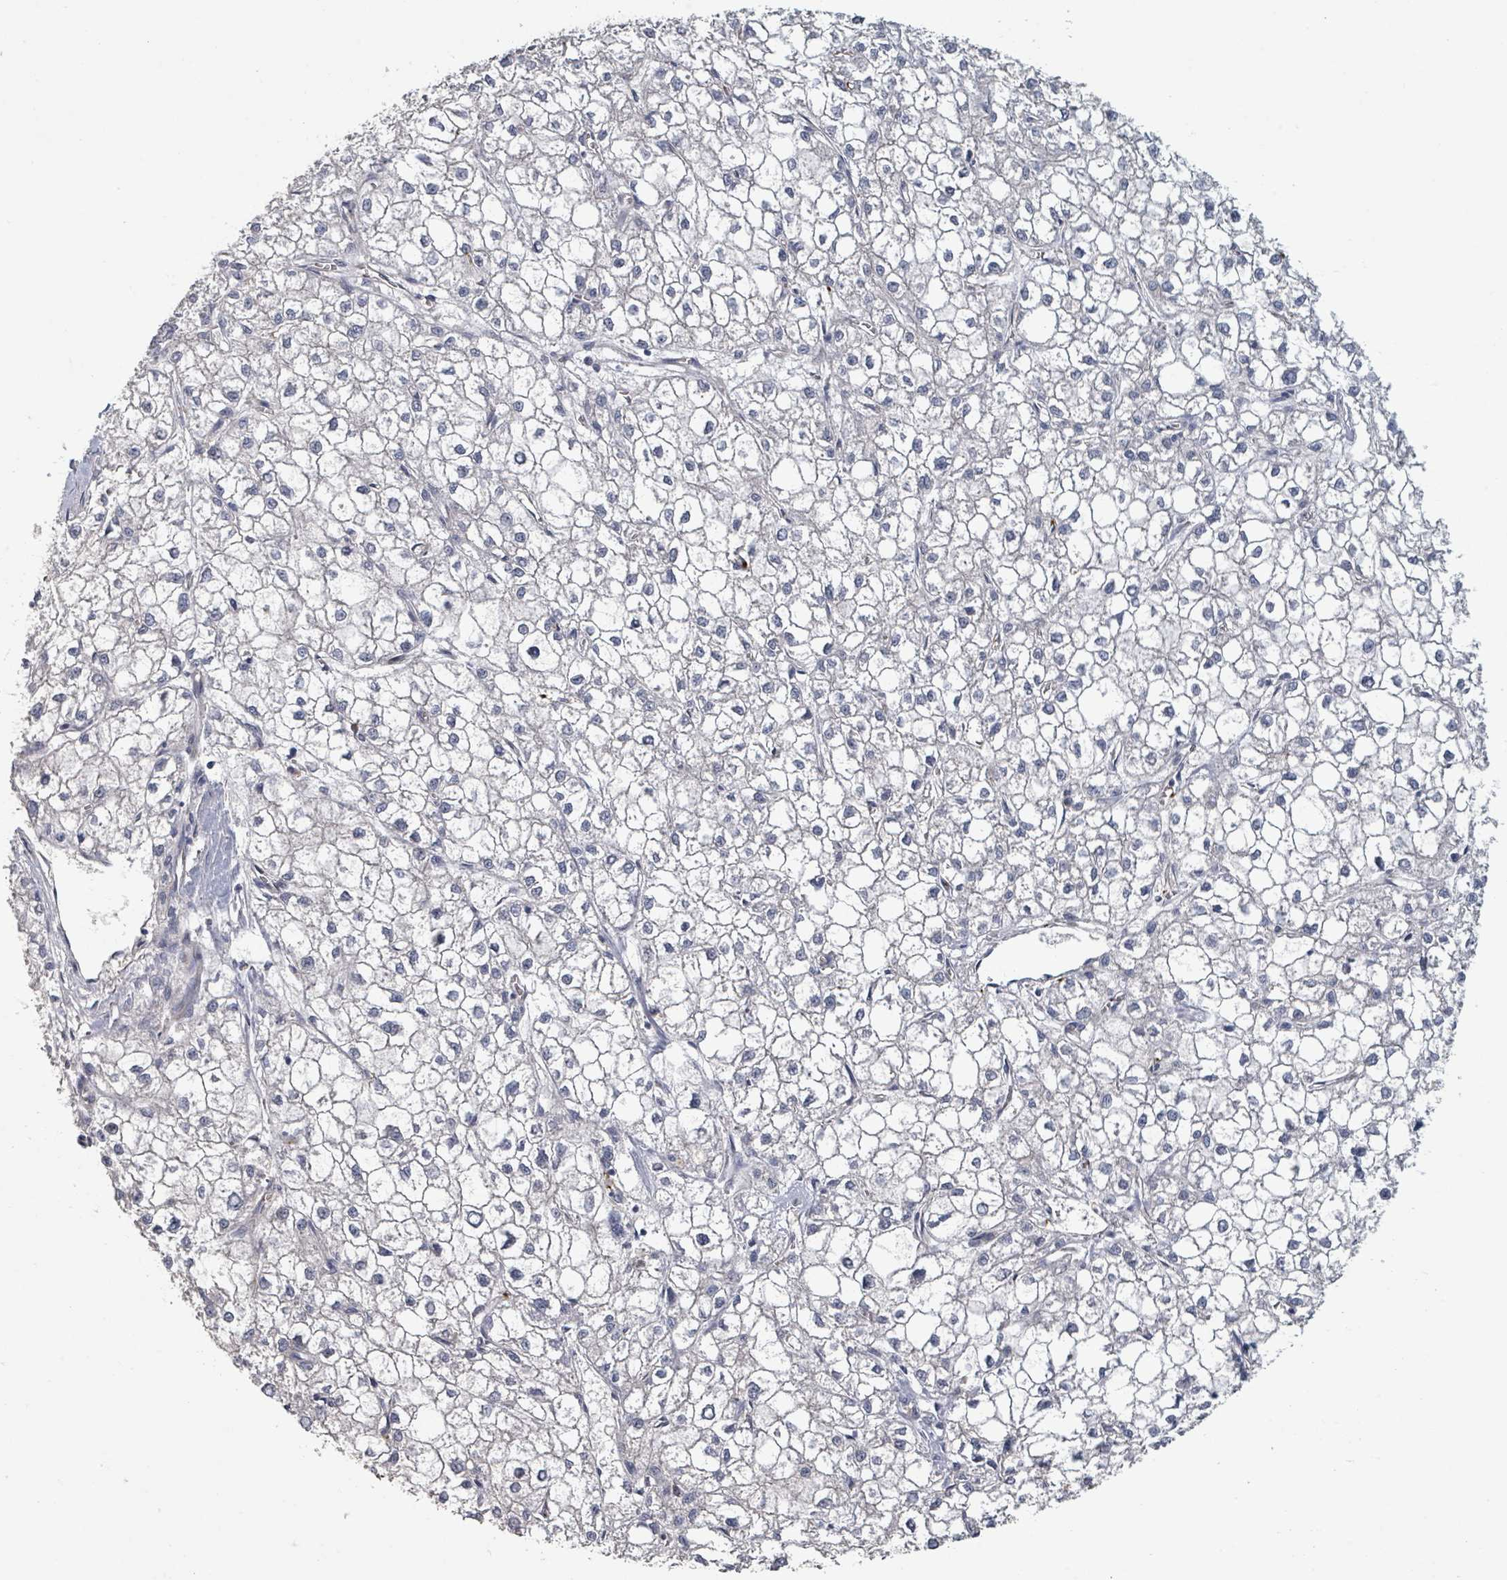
{"staining": {"intensity": "negative", "quantity": "none", "location": "none"}, "tissue": "liver cancer", "cell_type": "Tumor cells", "image_type": "cancer", "snomed": [{"axis": "morphology", "description": "Carcinoma, Hepatocellular, NOS"}, {"axis": "topography", "description": "Liver"}], "caption": "Immunohistochemical staining of hepatocellular carcinoma (liver) demonstrates no significant staining in tumor cells.", "gene": "PLAUR", "patient": {"sex": "female", "age": 43}}